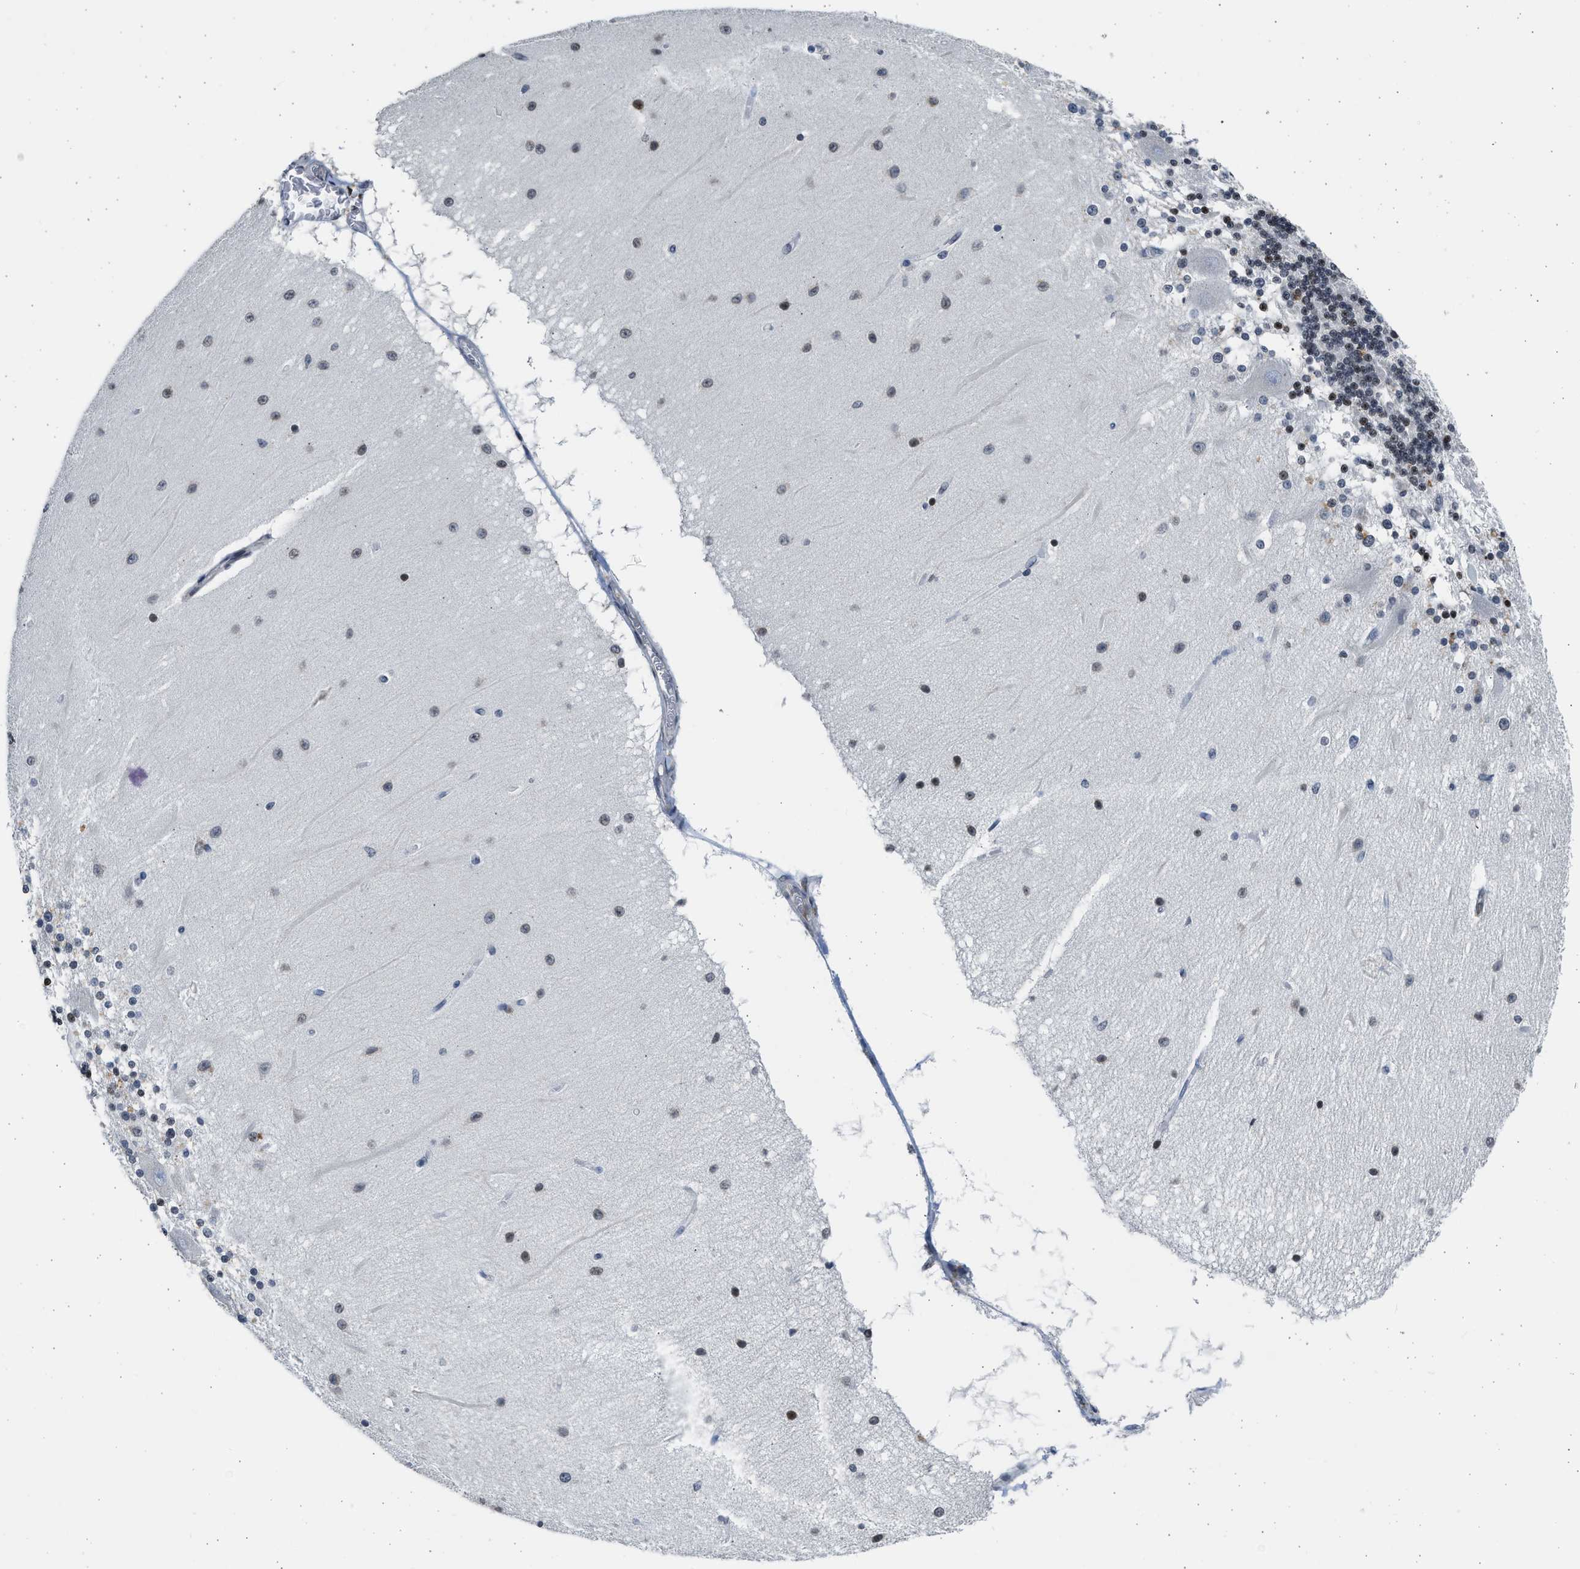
{"staining": {"intensity": "strong", "quantity": "25%-75%", "location": "nuclear"}, "tissue": "cerebellum", "cell_type": "Cells in granular layer", "image_type": "normal", "snomed": [{"axis": "morphology", "description": "Normal tissue, NOS"}, {"axis": "topography", "description": "Cerebellum"}], "caption": "Immunohistochemistry (DAB (3,3'-diaminobenzidine)) staining of benign human cerebellum shows strong nuclear protein expression in approximately 25%-75% of cells in granular layer.", "gene": "HMGN3", "patient": {"sex": "female", "age": 54}}